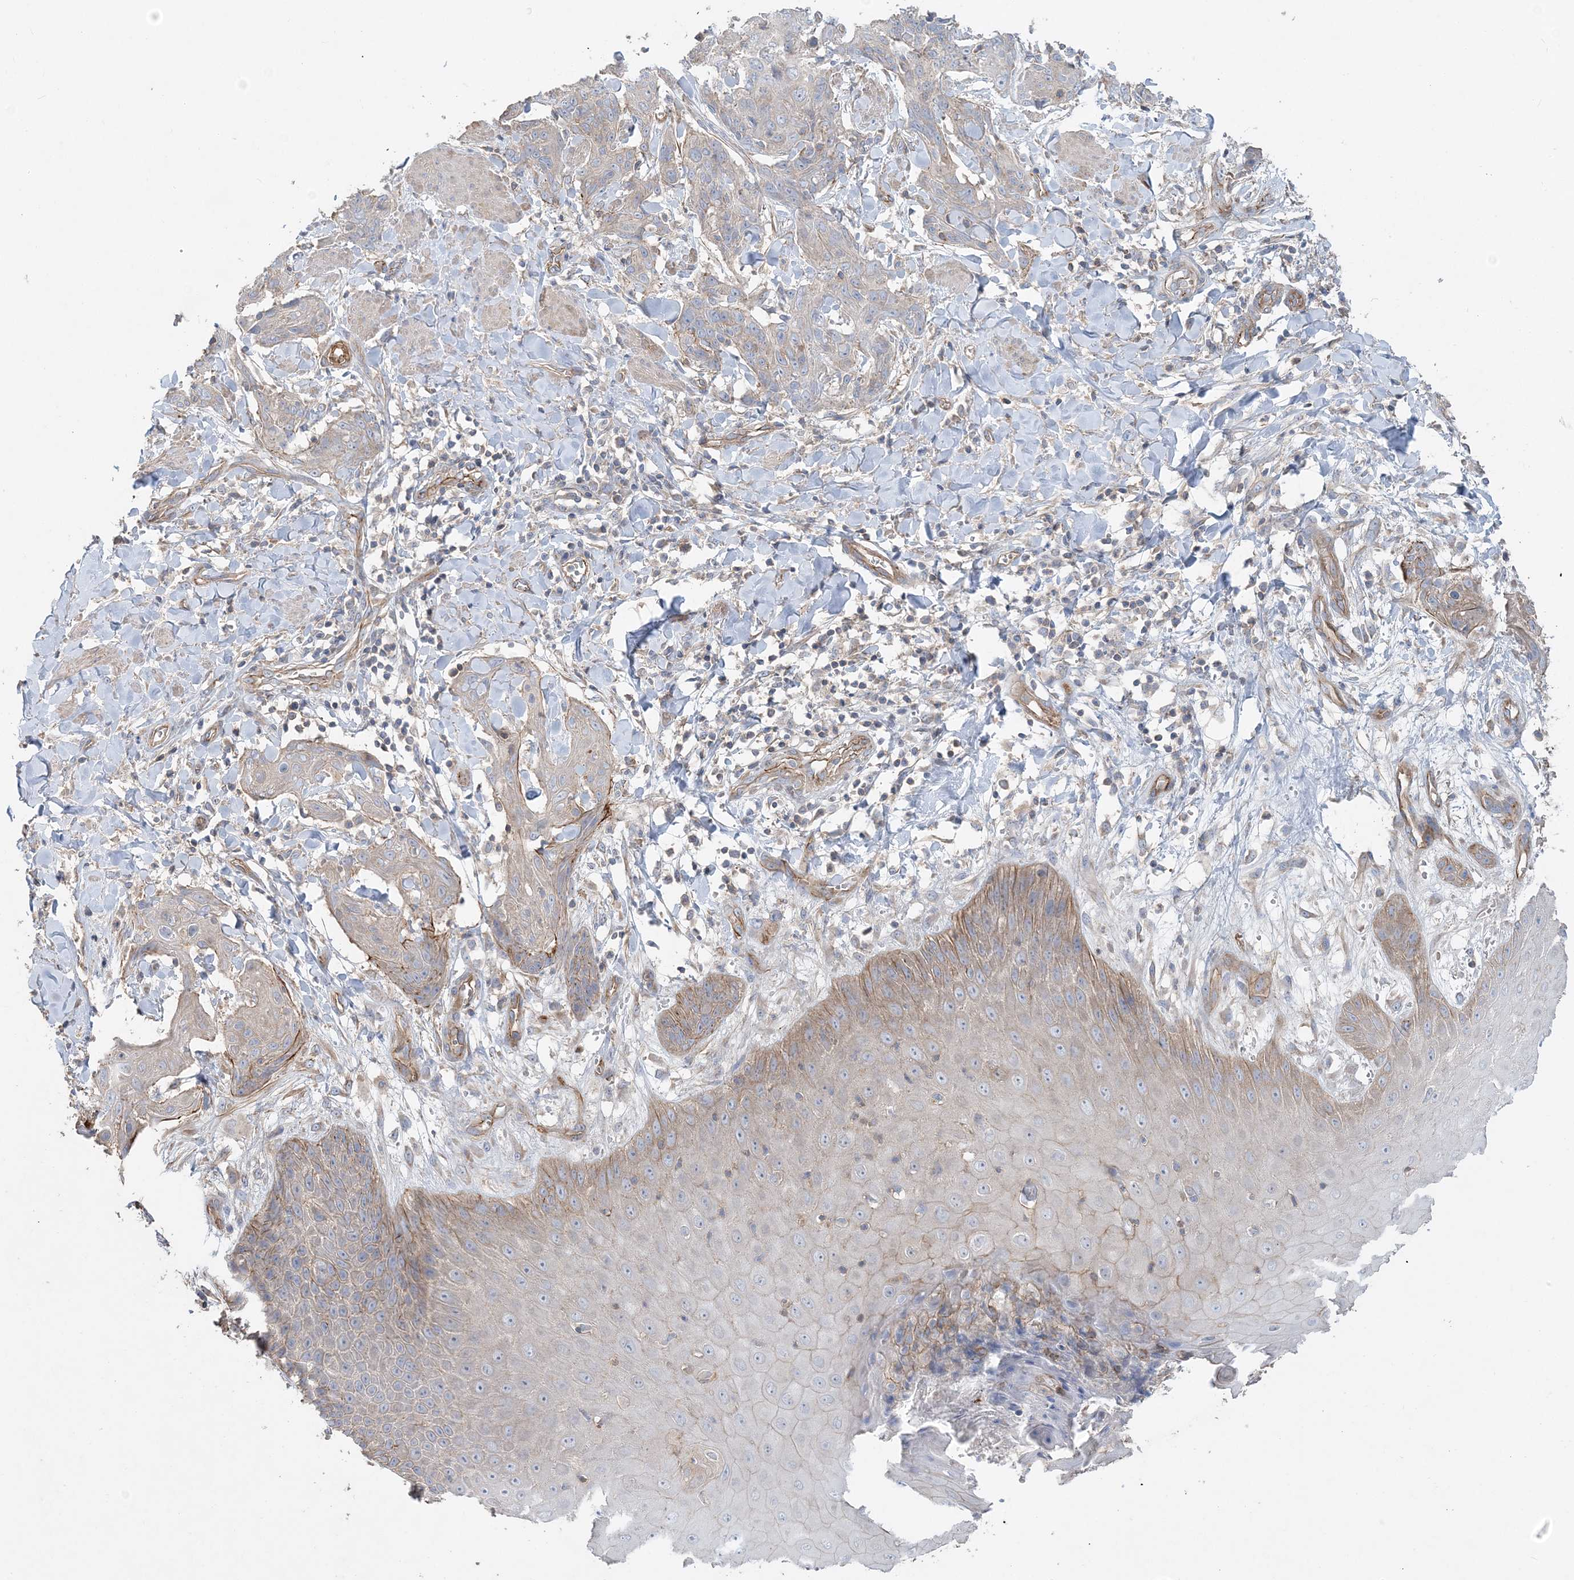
{"staining": {"intensity": "weak", "quantity": "25%-75%", "location": "cytoplasmic/membranous"}, "tissue": "skin cancer", "cell_type": "Tumor cells", "image_type": "cancer", "snomed": [{"axis": "morphology", "description": "Squamous cell carcinoma, NOS"}, {"axis": "topography", "description": "Skin"}, {"axis": "topography", "description": "Vulva"}], "caption": "A brown stain shows weak cytoplasmic/membranous staining of a protein in squamous cell carcinoma (skin) tumor cells.", "gene": "PIGC", "patient": {"sex": "female", "age": 85}}